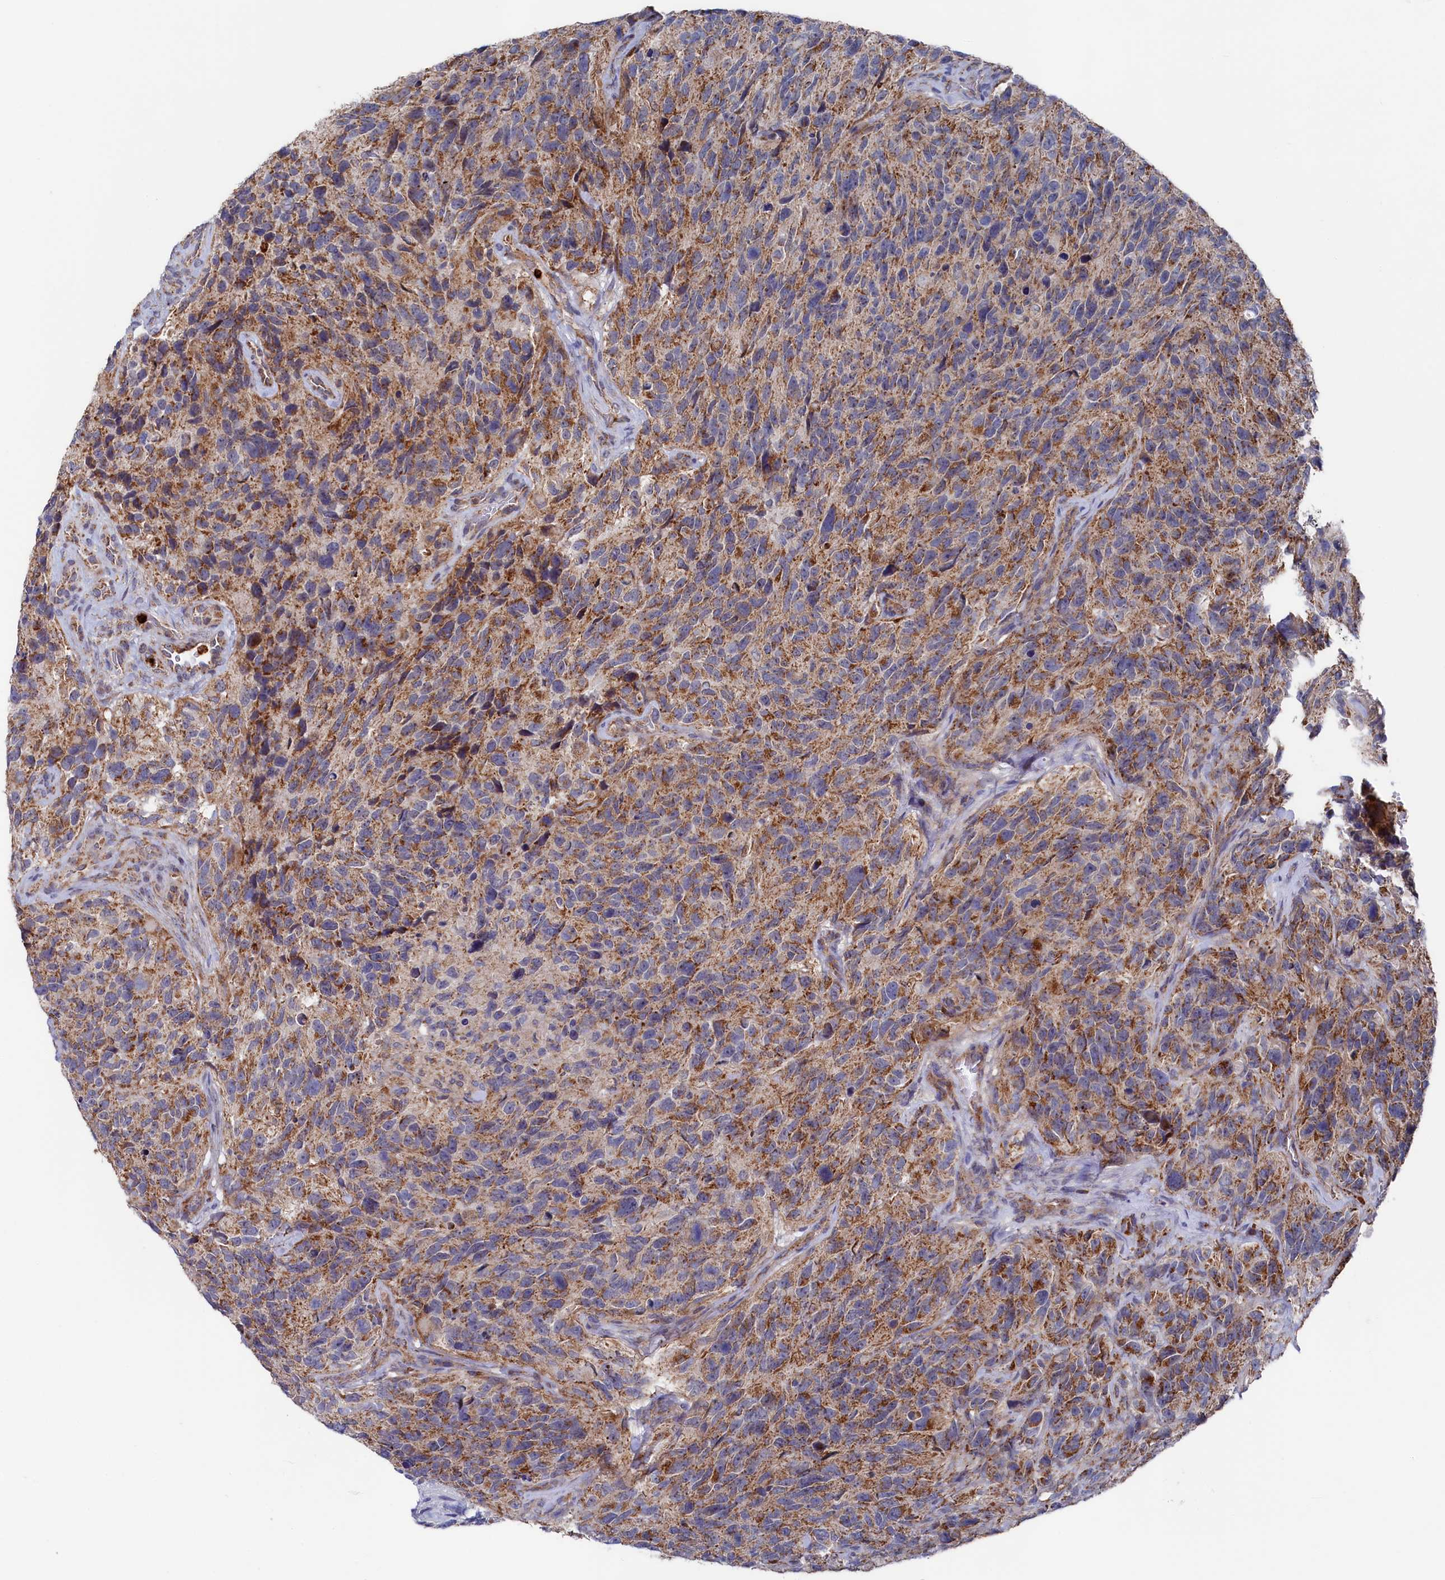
{"staining": {"intensity": "moderate", "quantity": ">75%", "location": "cytoplasmic/membranous"}, "tissue": "glioma", "cell_type": "Tumor cells", "image_type": "cancer", "snomed": [{"axis": "morphology", "description": "Glioma, malignant, High grade"}, {"axis": "topography", "description": "Brain"}], "caption": "Immunohistochemistry (IHC) photomicrograph of glioma stained for a protein (brown), which displays medium levels of moderate cytoplasmic/membranous positivity in about >75% of tumor cells.", "gene": "CHCHD1", "patient": {"sex": "male", "age": 69}}